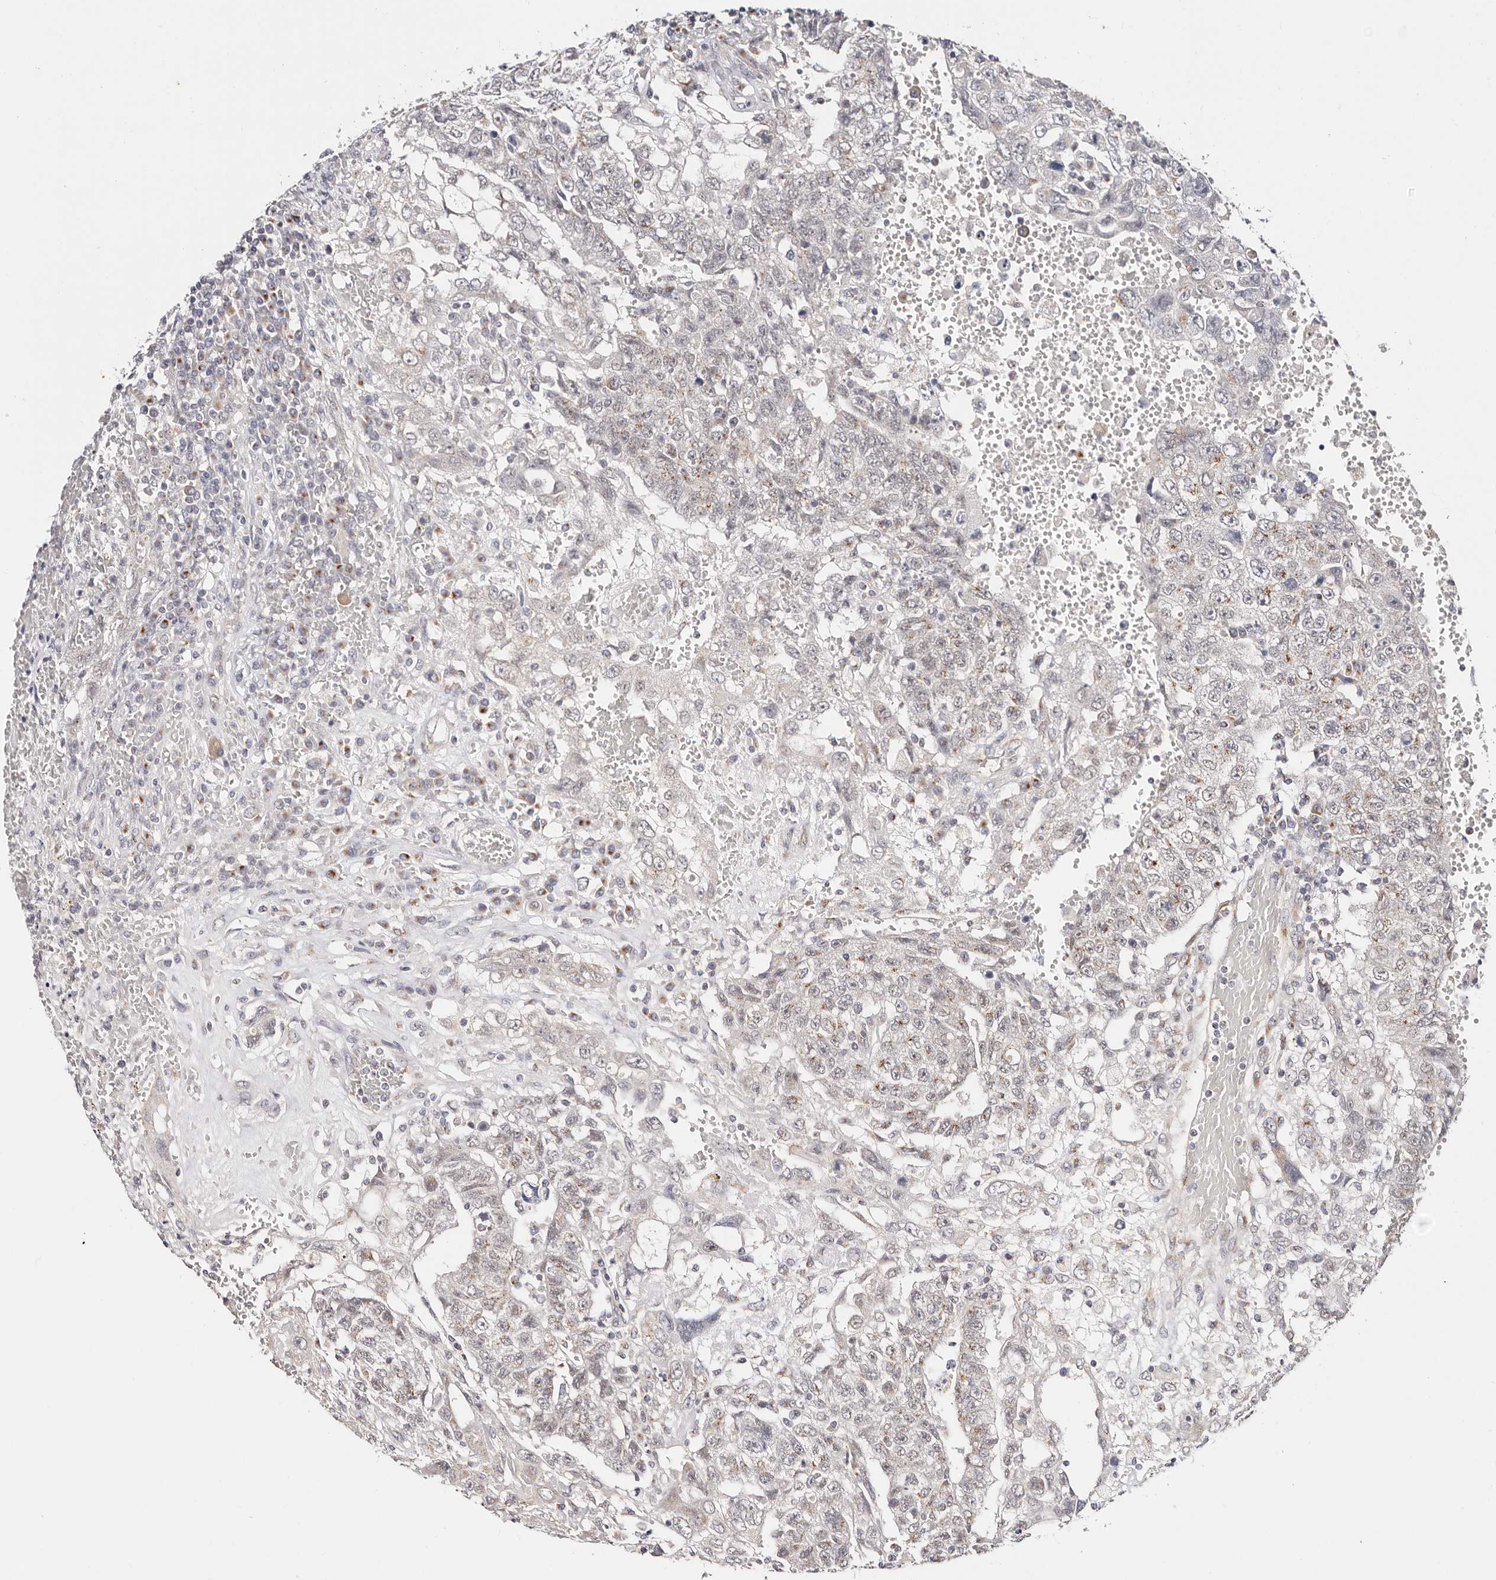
{"staining": {"intensity": "moderate", "quantity": "<25%", "location": "cytoplasmic/membranous"}, "tissue": "testis cancer", "cell_type": "Tumor cells", "image_type": "cancer", "snomed": [{"axis": "morphology", "description": "Carcinoma, Embryonal, NOS"}, {"axis": "topography", "description": "Testis"}], "caption": "Immunohistochemistry (IHC) of testis cancer (embryonal carcinoma) displays low levels of moderate cytoplasmic/membranous staining in about <25% of tumor cells.", "gene": "VIPAS39", "patient": {"sex": "male", "age": 26}}